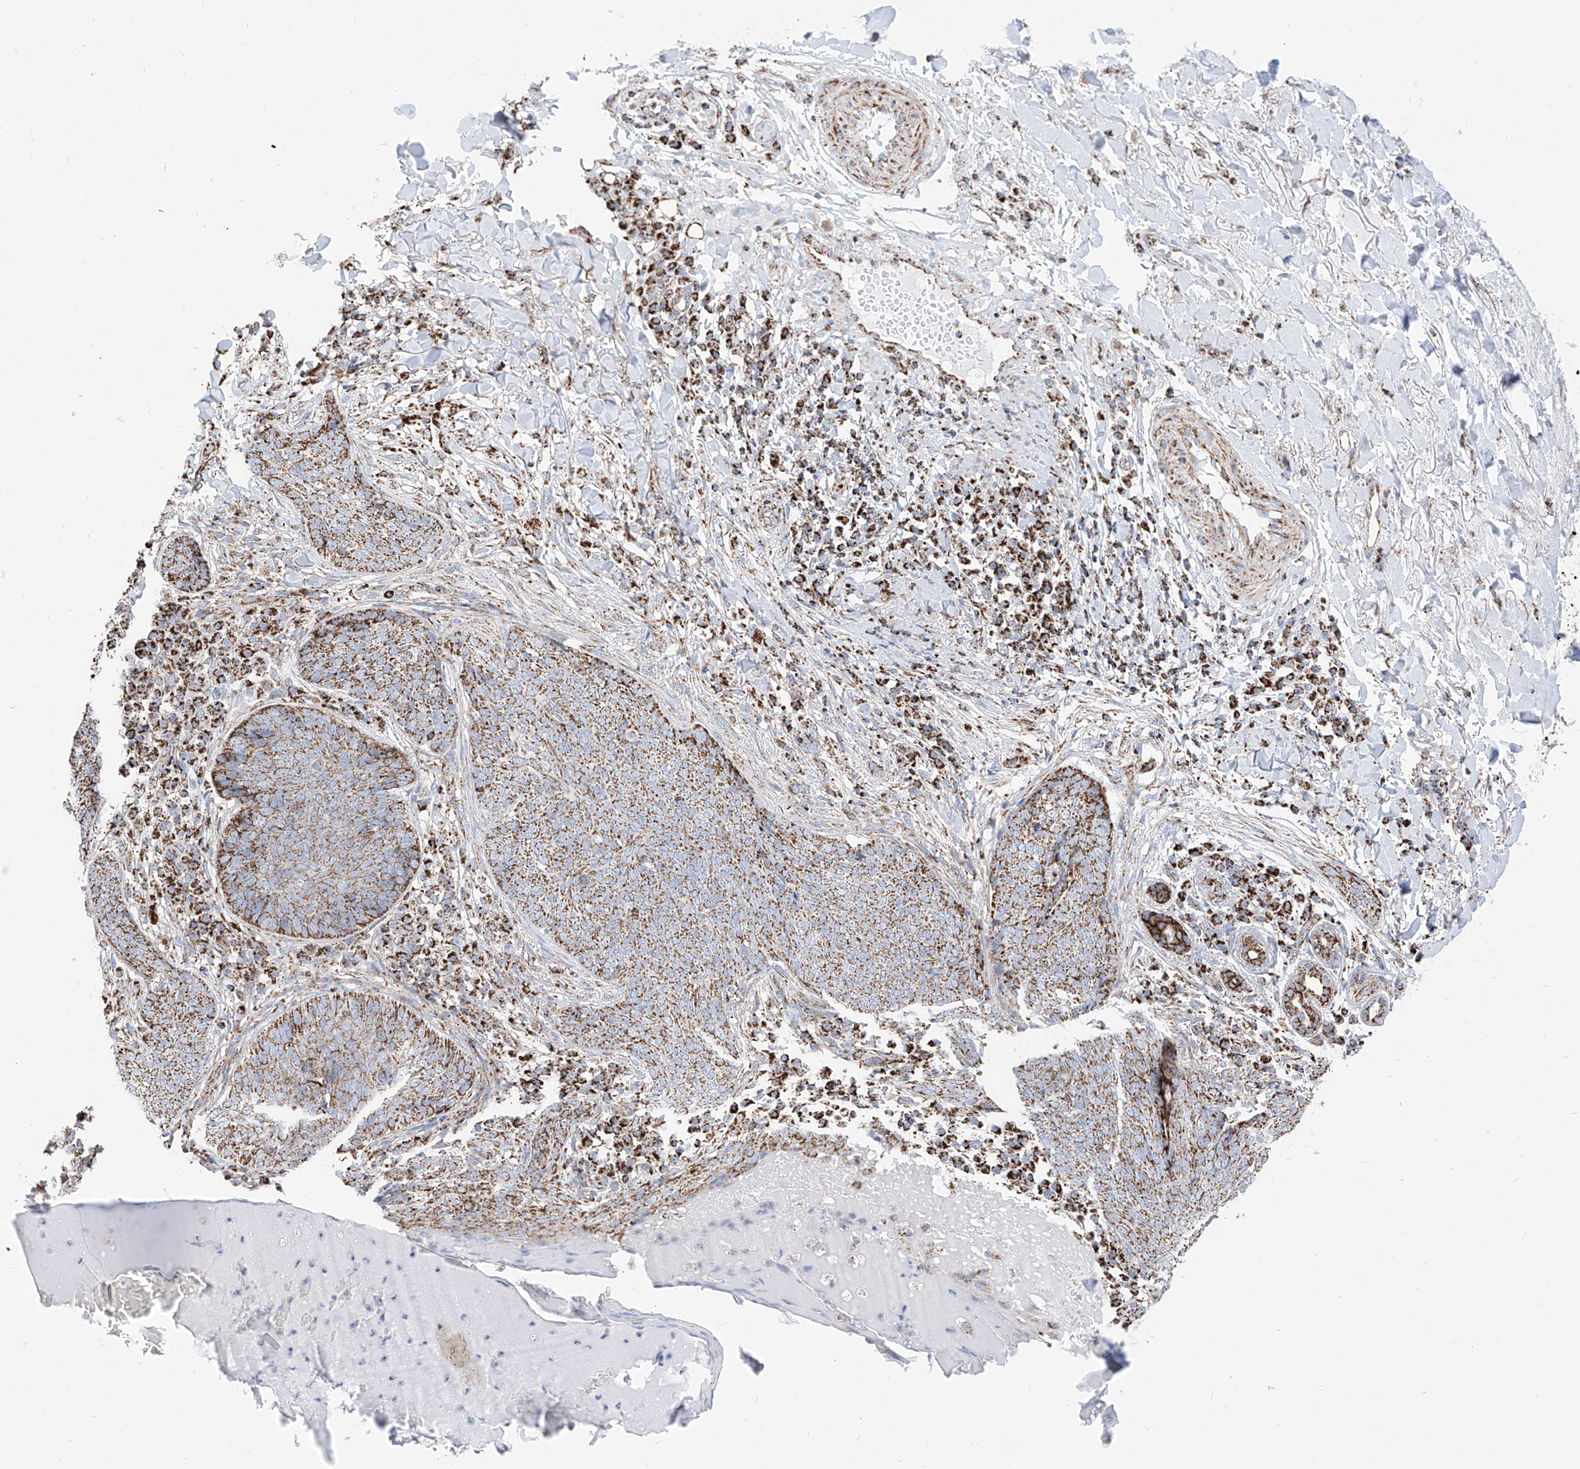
{"staining": {"intensity": "strong", "quantity": "25%-75%", "location": "cytoplasmic/membranous"}, "tissue": "skin cancer", "cell_type": "Tumor cells", "image_type": "cancer", "snomed": [{"axis": "morphology", "description": "Basal cell carcinoma"}, {"axis": "topography", "description": "Skin"}], "caption": "Human skin basal cell carcinoma stained with a brown dye reveals strong cytoplasmic/membranous positive positivity in approximately 25%-75% of tumor cells.", "gene": "COX5B", "patient": {"sex": "male", "age": 85}}